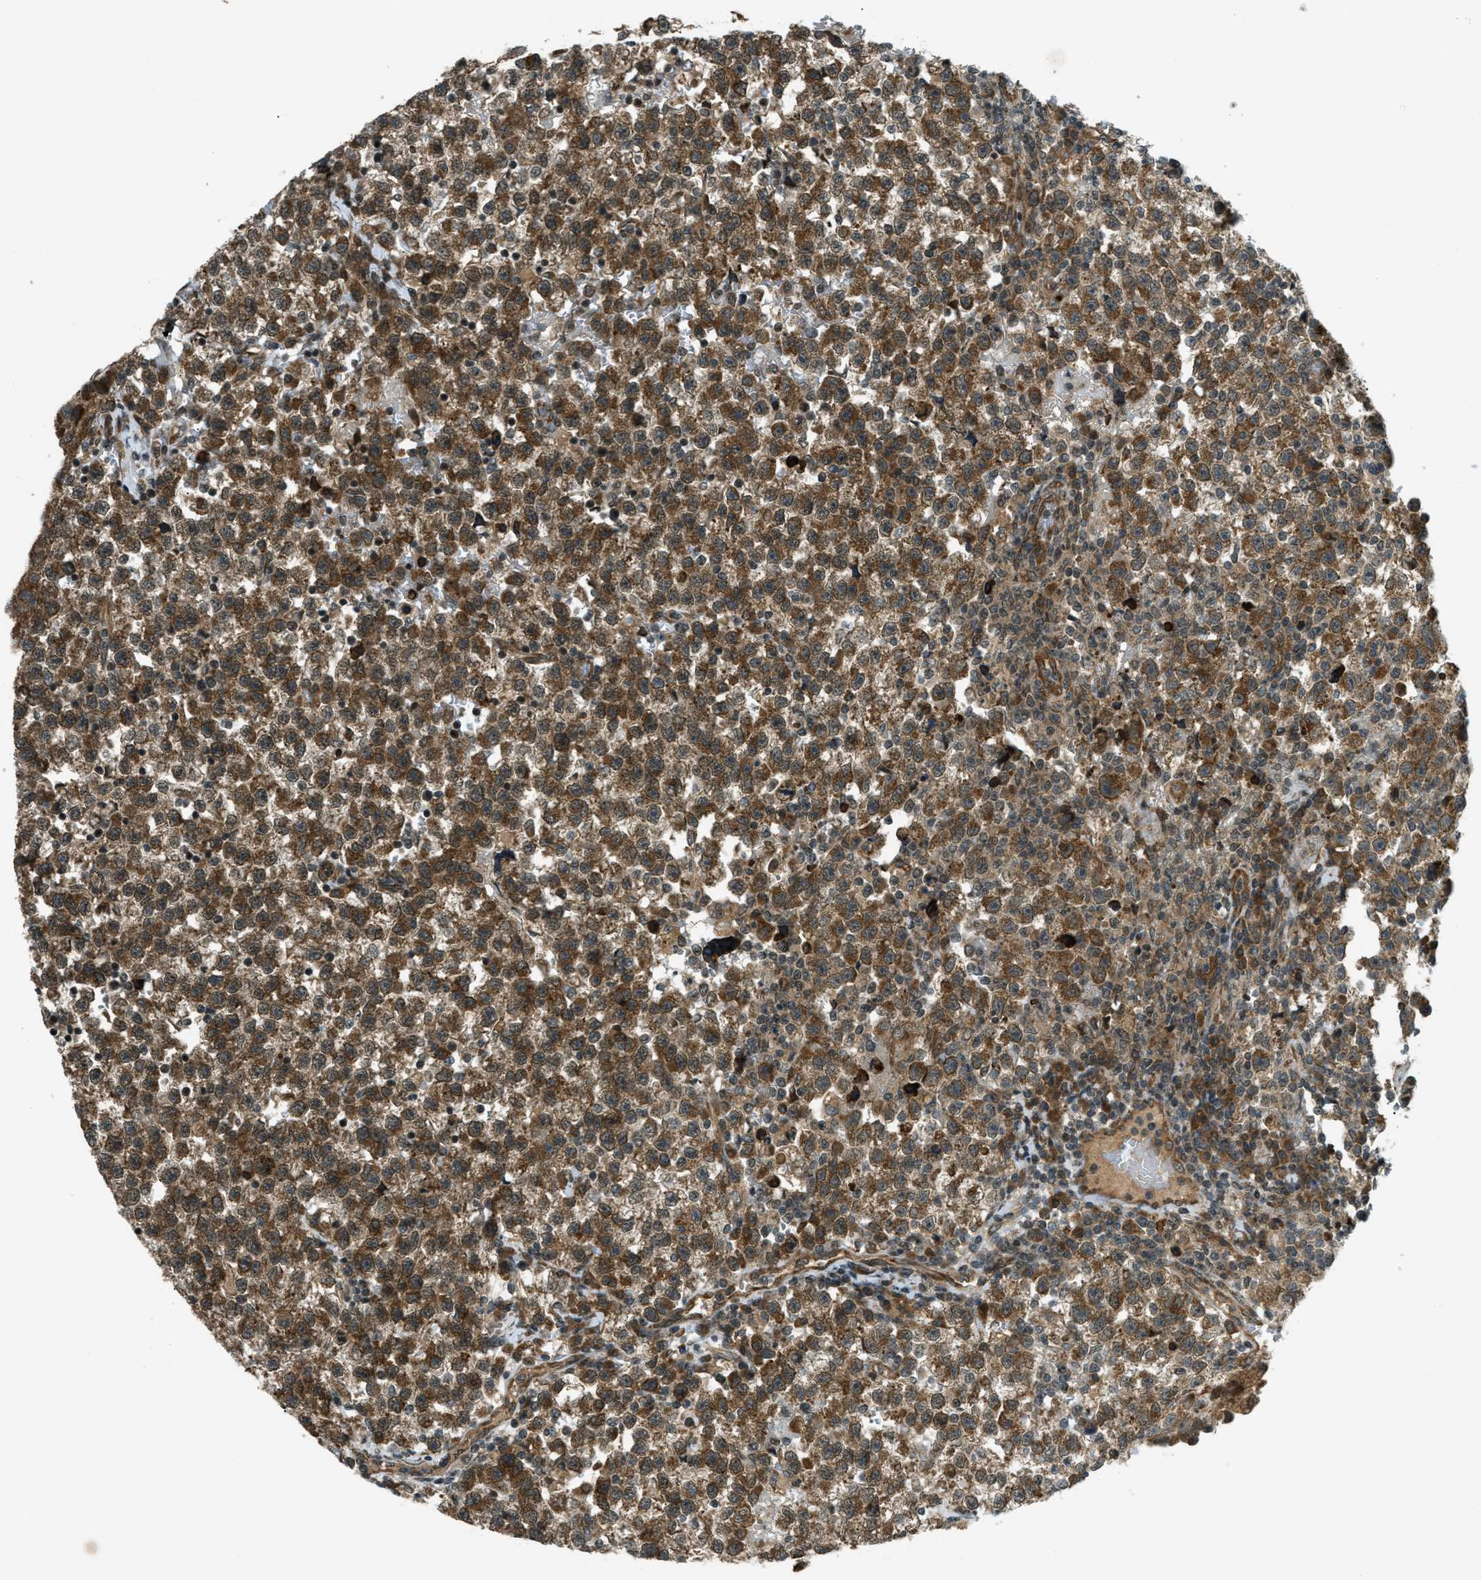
{"staining": {"intensity": "strong", "quantity": ">75%", "location": "cytoplasmic/membranous"}, "tissue": "testis cancer", "cell_type": "Tumor cells", "image_type": "cancer", "snomed": [{"axis": "morphology", "description": "Seminoma, NOS"}, {"axis": "topography", "description": "Testis"}], "caption": "Testis seminoma tissue displays strong cytoplasmic/membranous expression in about >75% of tumor cells, visualized by immunohistochemistry.", "gene": "EIF2AK3", "patient": {"sex": "male", "age": 22}}